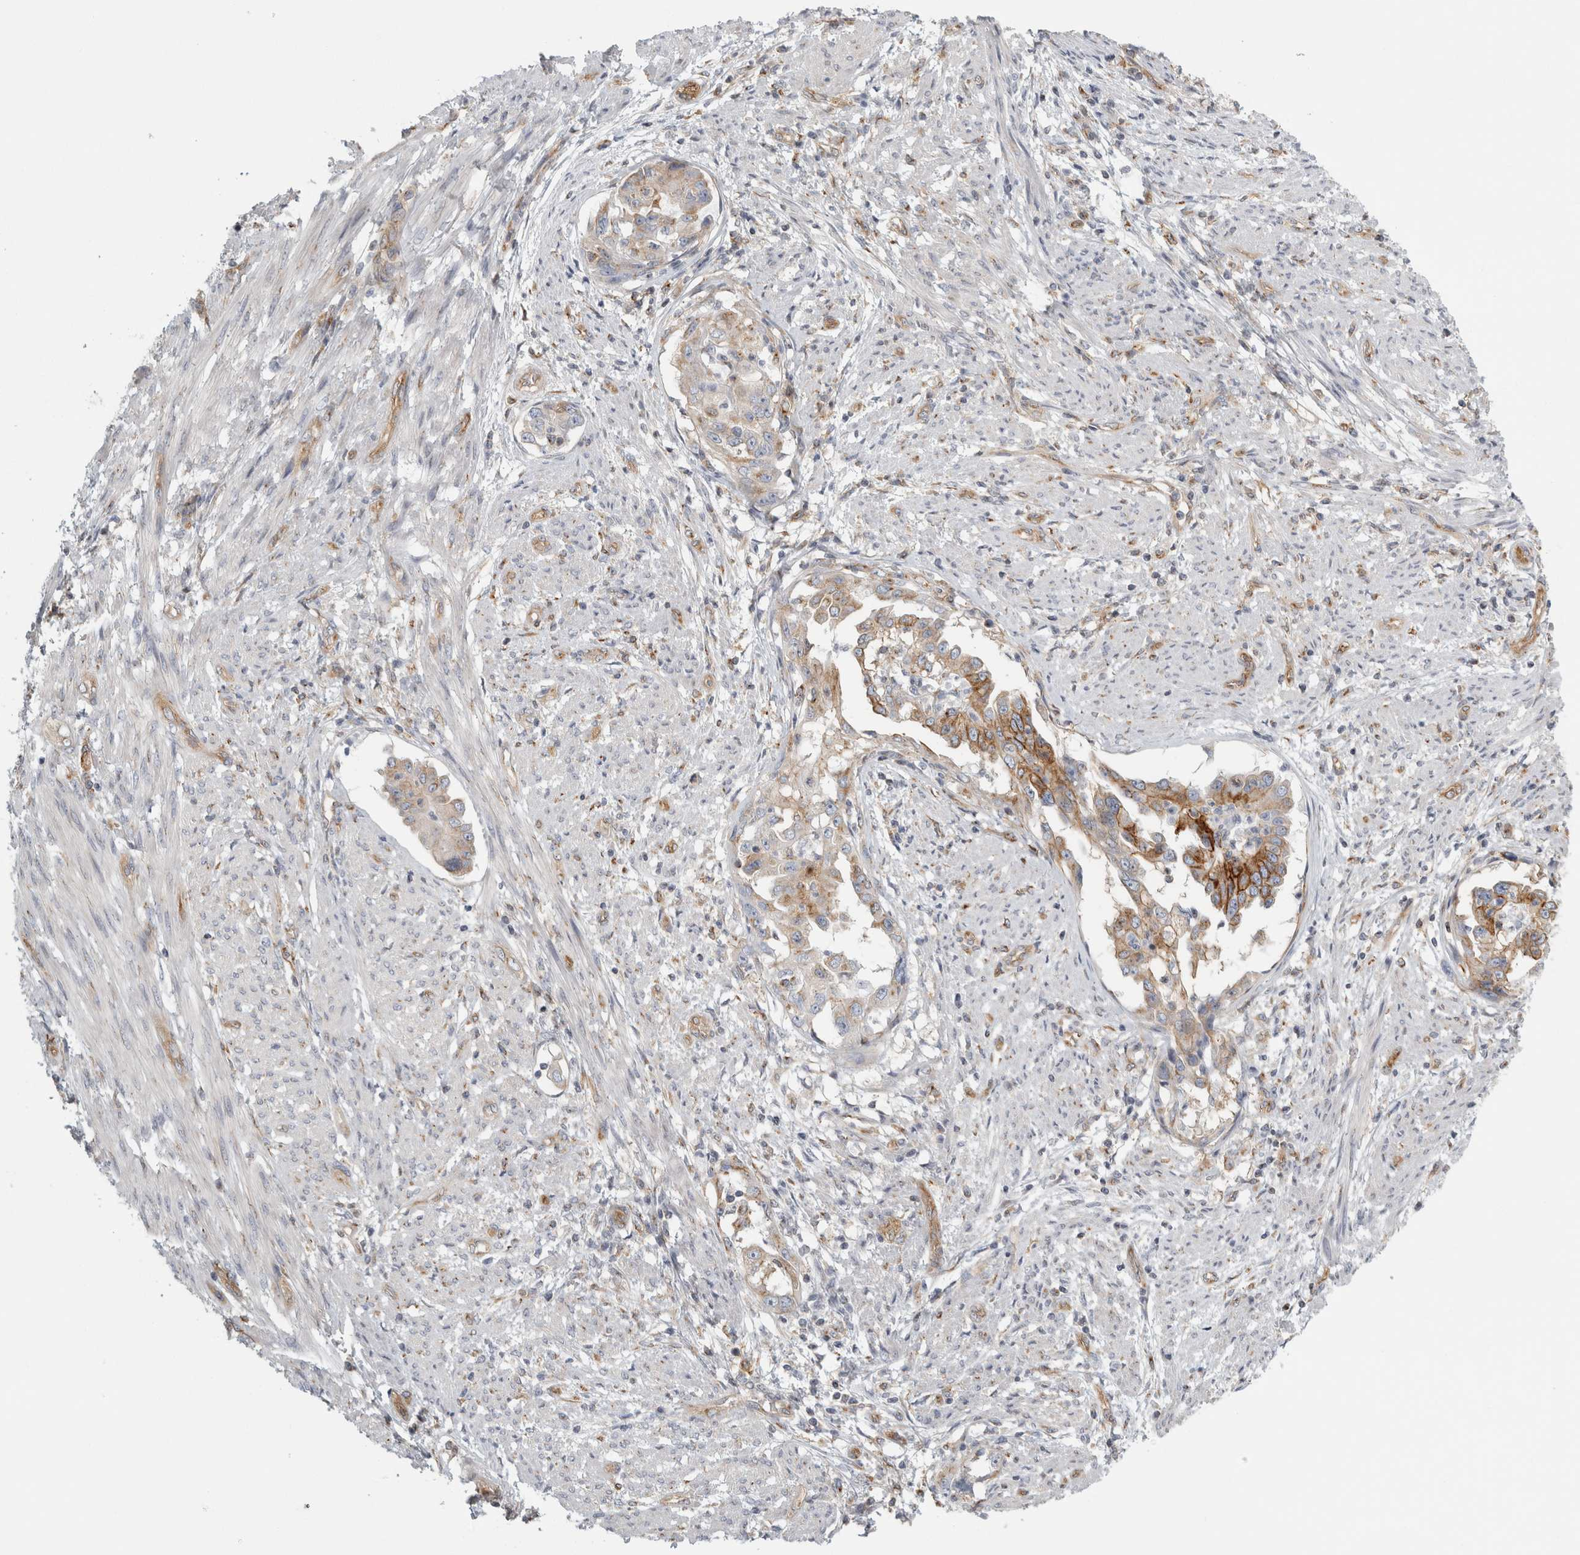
{"staining": {"intensity": "moderate", "quantity": "25%-75%", "location": "cytoplasmic/membranous"}, "tissue": "endometrial cancer", "cell_type": "Tumor cells", "image_type": "cancer", "snomed": [{"axis": "morphology", "description": "Adenocarcinoma, NOS"}, {"axis": "topography", "description": "Endometrium"}], "caption": "Immunohistochemistry (IHC) histopathology image of neoplastic tissue: endometrial cancer stained using immunohistochemistry (IHC) displays medium levels of moderate protein expression localized specifically in the cytoplasmic/membranous of tumor cells, appearing as a cytoplasmic/membranous brown color.", "gene": "PEX6", "patient": {"sex": "female", "age": 85}}